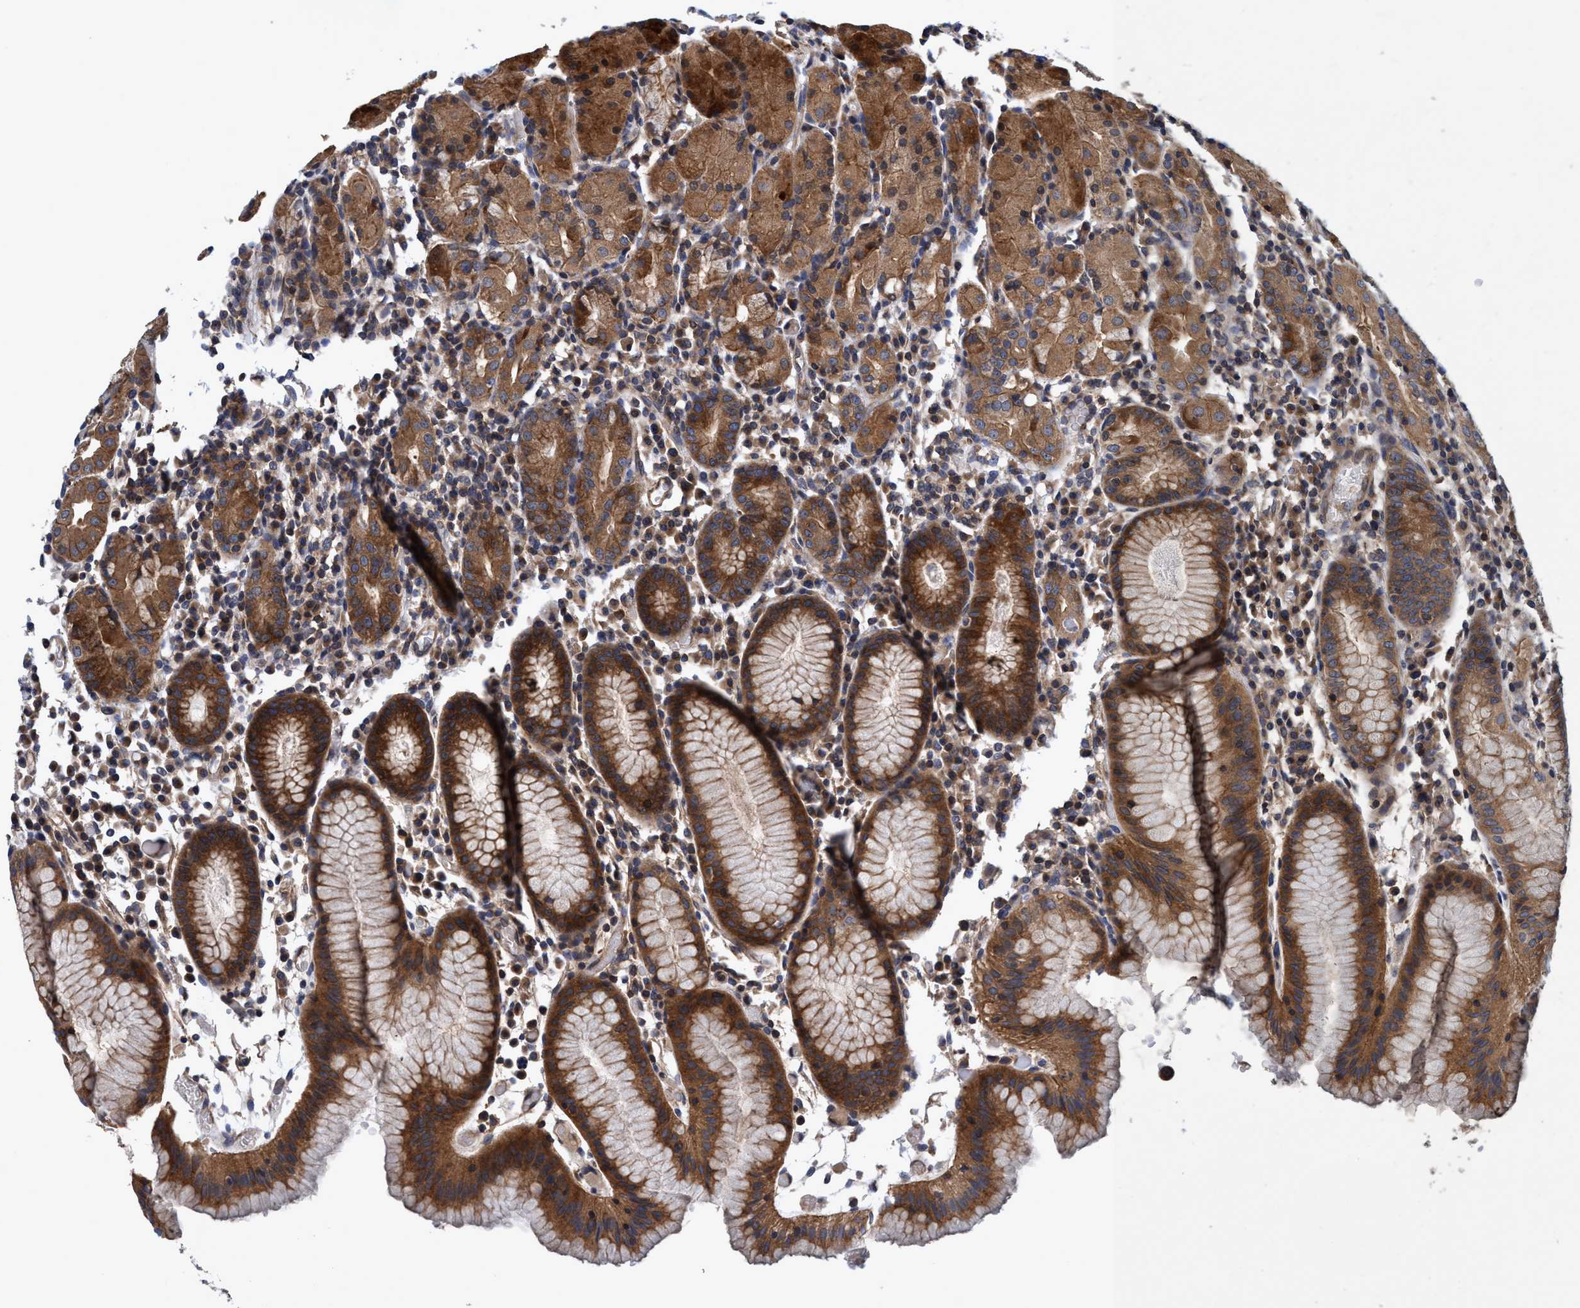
{"staining": {"intensity": "strong", "quantity": ">75%", "location": "cytoplasmic/membranous"}, "tissue": "stomach", "cell_type": "Glandular cells", "image_type": "normal", "snomed": [{"axis": "morphology", "description": "Normal tissue, NOS"}, {"axis": "topography", "description": "Stomach"}, {"axis": "topography", "description": "Stomach, lower"}], "caption": "This is a micrograph of IHC staining of benign stomach, which shows strong staining in the cytoplasmic/membranous of glandular cells.", "gene": "CALCOCO2", "patient": {"sex": "female", "age": 75}}